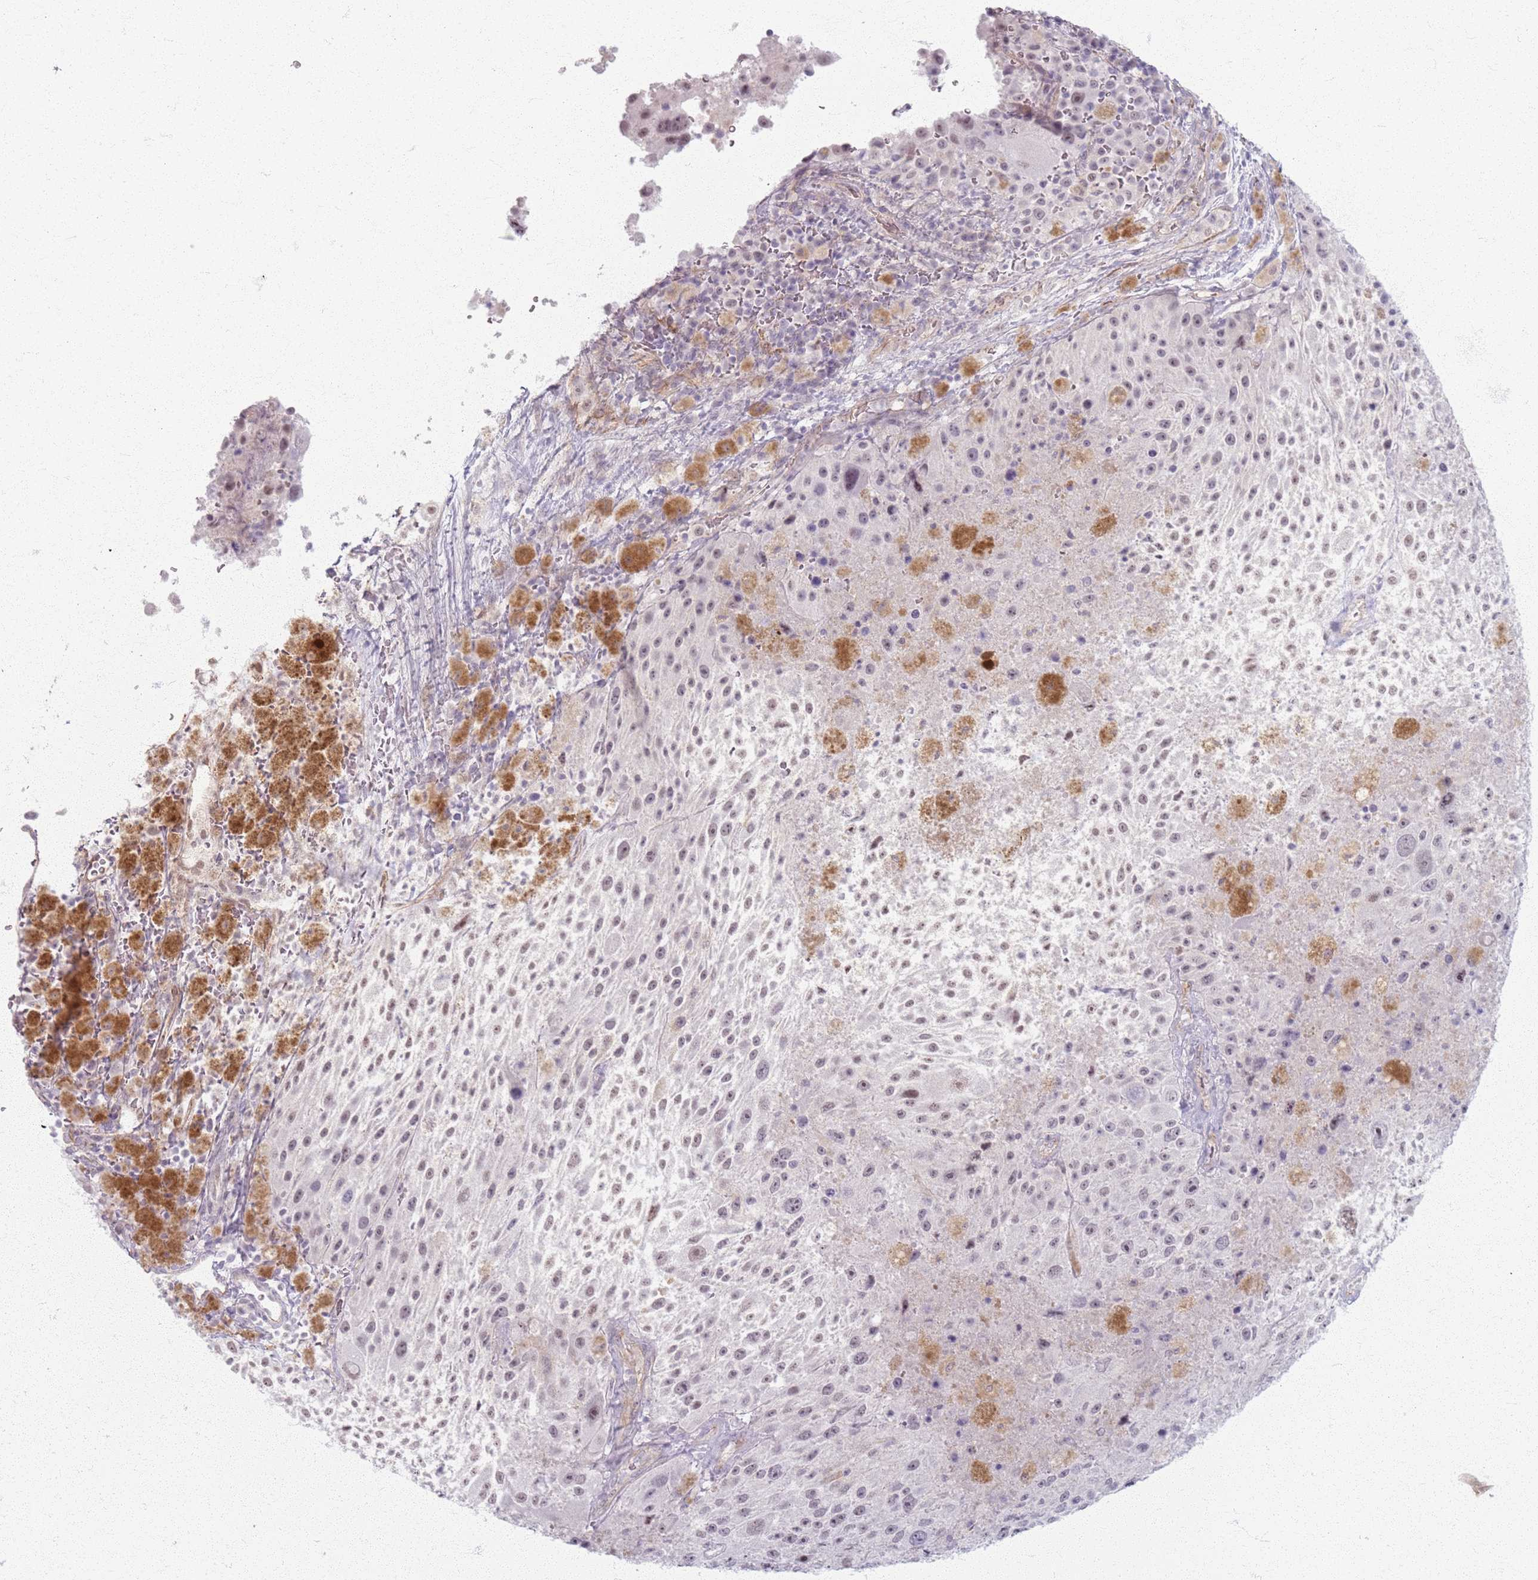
{"staining": {"intensity": "weak", "quantity": "25%-75%", "location": "nuclear"}, "tissue": "melanoma", "cell_type": "Tumor cells", "image_type": "cancer", "snomed": [{"axis": "morphology", "description": "Malignant melanoma, Metastatic site"}, {"axis": "topography", "description": "Lymph node"}], "caption": "Immunohistochemistry (IHC) staining of malignant melanoma (metastatic site), which reveals low levels of weak nuclear staining in approximately 25%-75% of tumor cells indicating weak nuclear protein expression. The staining was performed using DAB (3,3'-diaminobenzidine) (brown) for protein detection and nuclei were counterstained in hematoxylin (blue).", "gene": "KCNA5", "patient": {"sex": "male", "age": 62}}